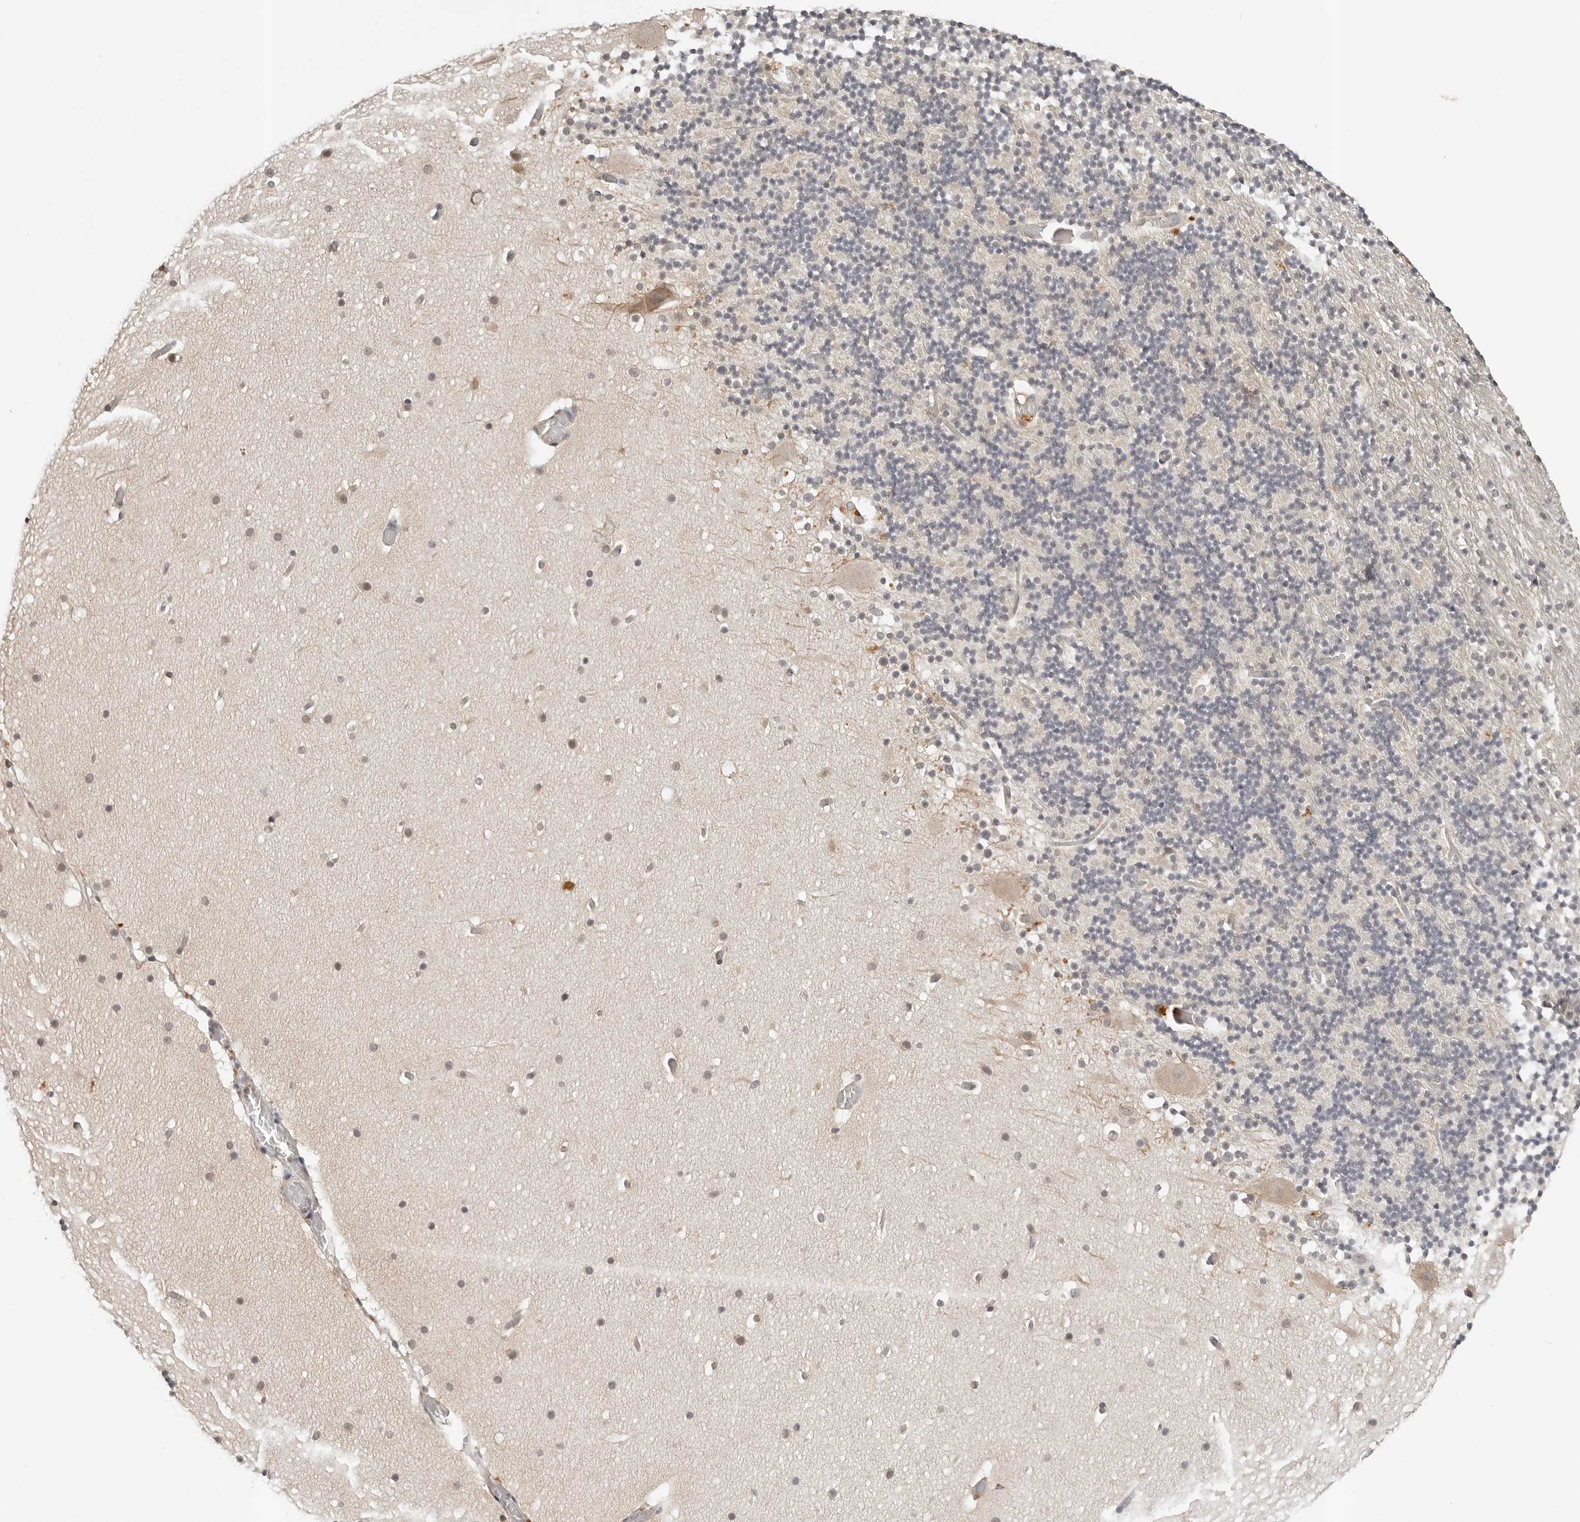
{"staining": {"intensity": "negative", "quantity": "none", "location": "none"}, "tissue": "cerebellum", "cell_type": "Cells in granular layer", "image_type": "normal", "snomed": [{"axis": "morphology", "description": "Normal tissue, NOS"}, {"axis": "topography", "description": "Cerebellum"}], "caption": "Immunohistochemistry (IHC) of normal human cerebellum shows no expression in cells in granular layer.", "gene": "IL24", "patient": {"sex": "male", "age": 57}}